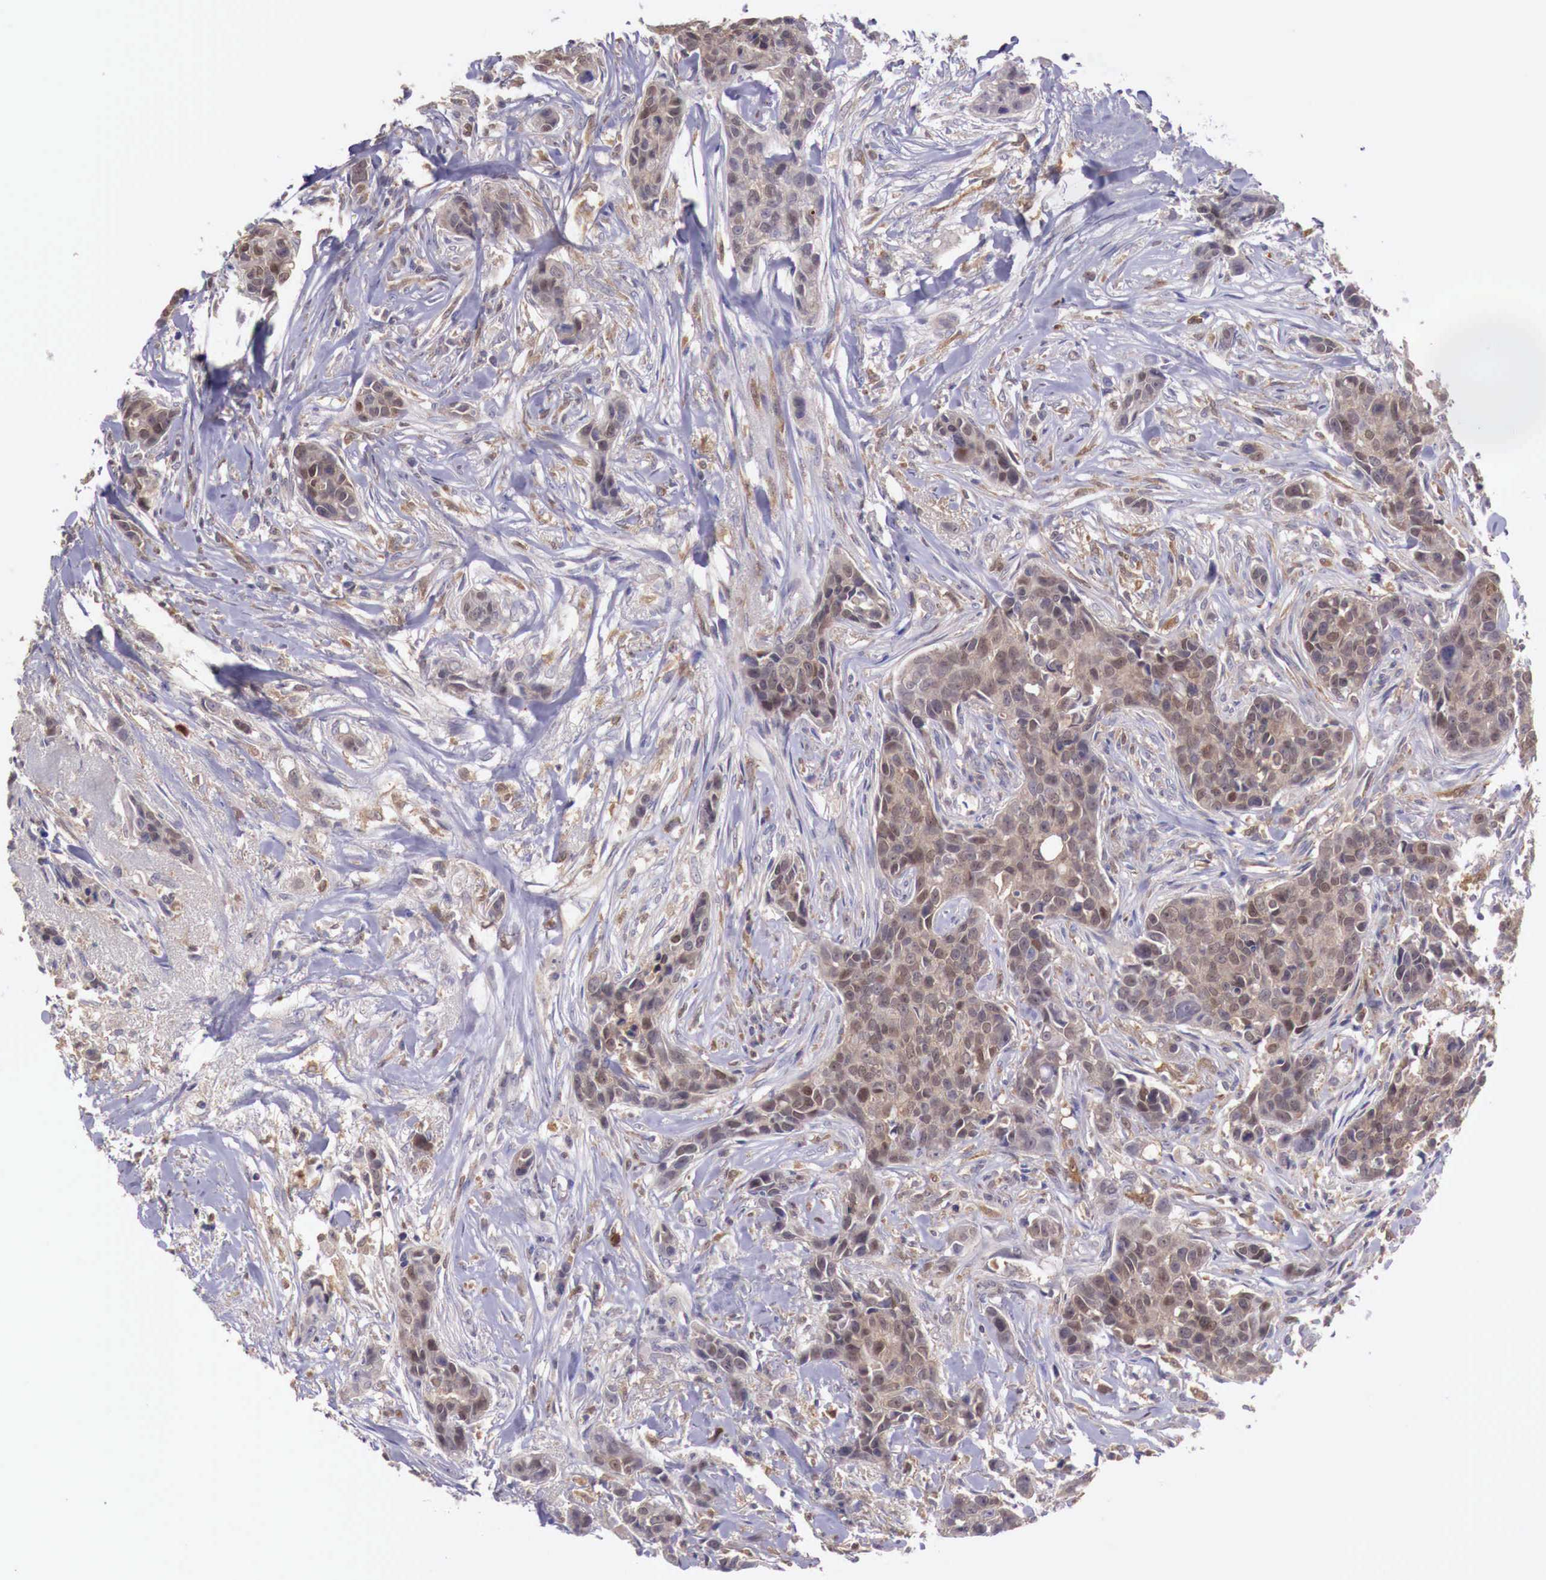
{"staining": {"intensity": "weak", "quantity": ">75%", "location": "cytoplasmic/membranous"}, "tissue": "breast cancer", "cell_type": "Tumor cells", "image_type": "cancer", "snomed": [{"axis": "morphology", "description": "Duct carcinoma"}, {"axis": "topography", "description": "Breast"}], "caption": "High-magnification brightfield microscopy of breast cancer (invasive ductal carcinoma) stained with DAB (3,3'-diaminobenzidine) (brown) and counterstained with hematoxylin (blue). tumor cells exhibit weak cytoplasmic/membranous staining is seen in approximately>75% of cells.", "gene": "GAB2", "patient": {"sex": "female", "age": 91}}